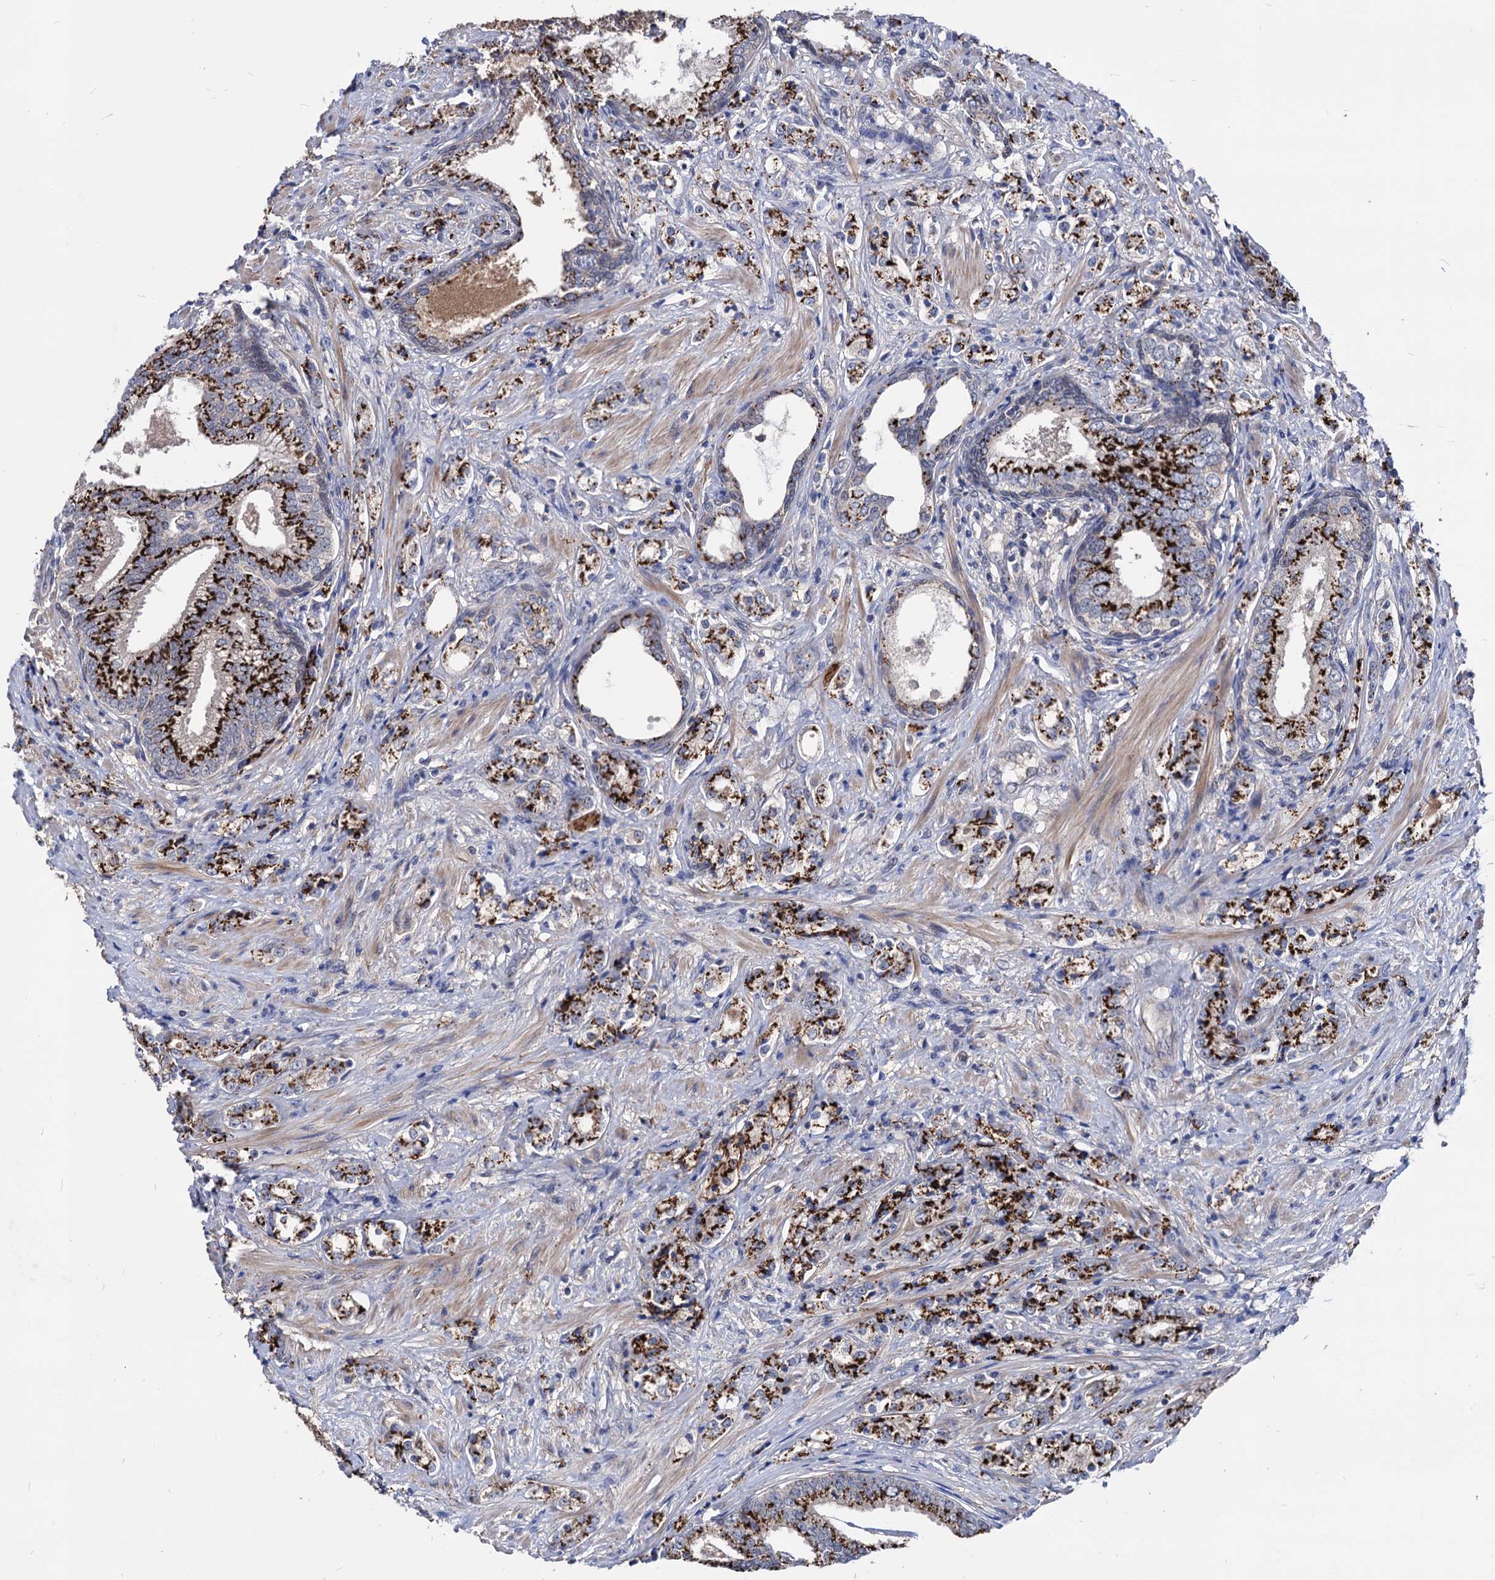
{"staining": {"intensity": "strong", "quantity": ">75%", "location": "cytoplasmic/membranous"}, "tissue": "prostate cancer", "cell_type": "Tumor cells", "image_type": "cancer", "snomed": [{"axis": "morphology", "description": "Adenocarcinoma, High grade"}, {"axis": "topography", "description": "Prostate"}], "caption": "Prostate cancer (high-grade adenocarcinoma) tissue reveals strong cytoplasmic/membranous expression in approximately >75% of tumor cells", "gene": "ESD", "patient": {"sex": "male", "age": 69}}